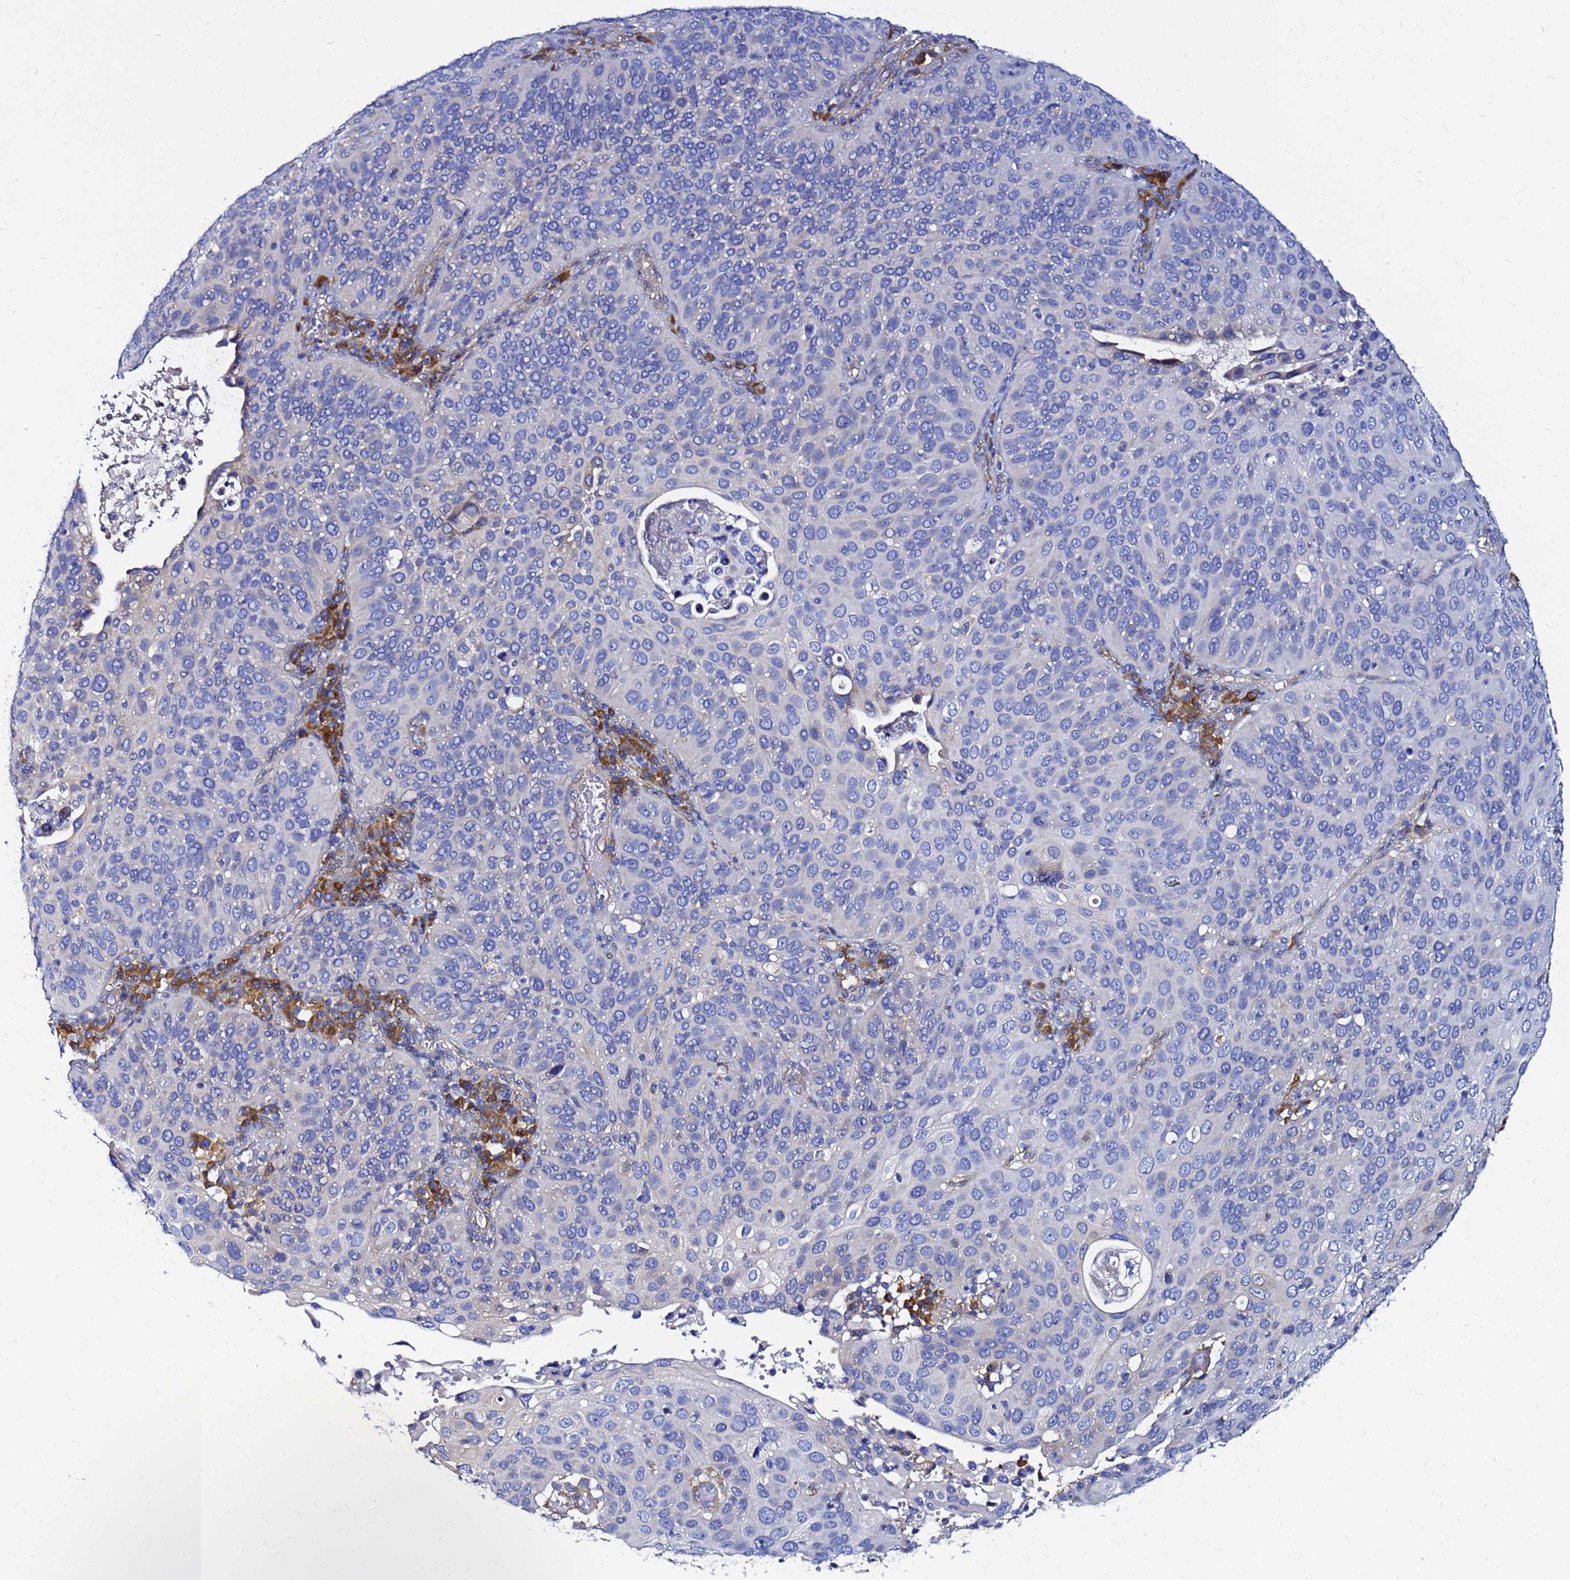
{"staining": {"intensity": "negative", "quantity": "none", "location": "none"}, "tissue": "cervical cancer", "cell_type": "Tumor cells", "image_type": "cancer", "snomed": [{"axis": "morphology", "description": "Squamous cell carcinoma, NOS"}, {"axis": "topography", "description": "Cervix"}], "caption": "Human cervical squamous cell carcinoma stained for a protein using immunohistochemistry (IHC) shows no expression in tumor cells.", "gene": "JRKL", "patient": {"sex": "female", "age": 36}}